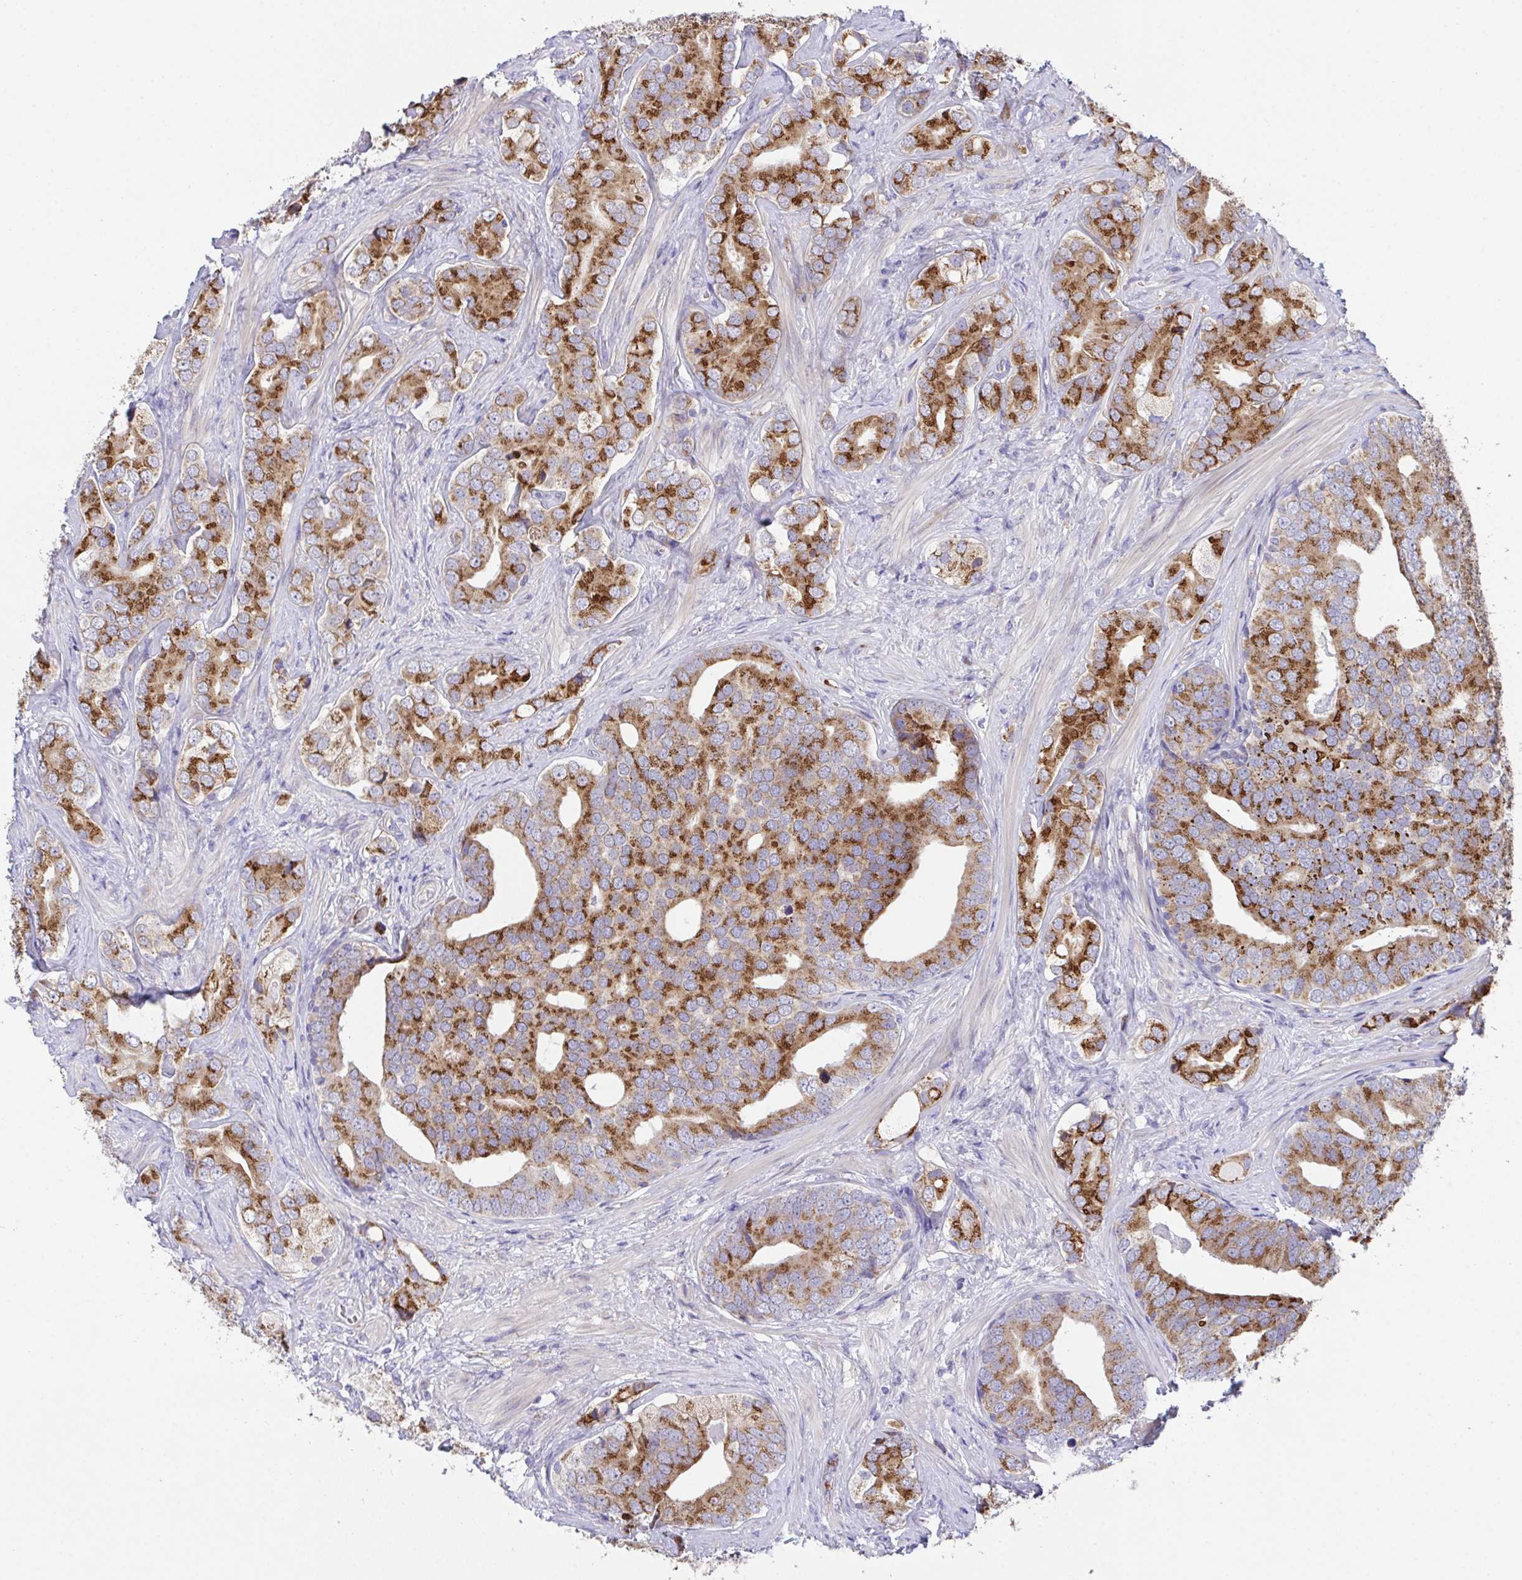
{"staining": {"intensity": "strong", "quantity": ">75%", "location": "cytoplasmic/membranous"}, "tissue": "prostate cancer", "cell_type": "Tumor cells", "image_type": "cancer", "snomed": [{"axis": "morphology", "description": "Adenocarcinoma, High grade"}, {"axis": "topography", "description": "Prostate"}], "caption": "This is a micrograph of IHC staining of adenocarcinoma (high-grade) (prostate), which shows strong staining in the cytoplasmic/membranous of tumor cells.", "gene": "MIA3", "patient": {"sex": "male", "age": 62}}